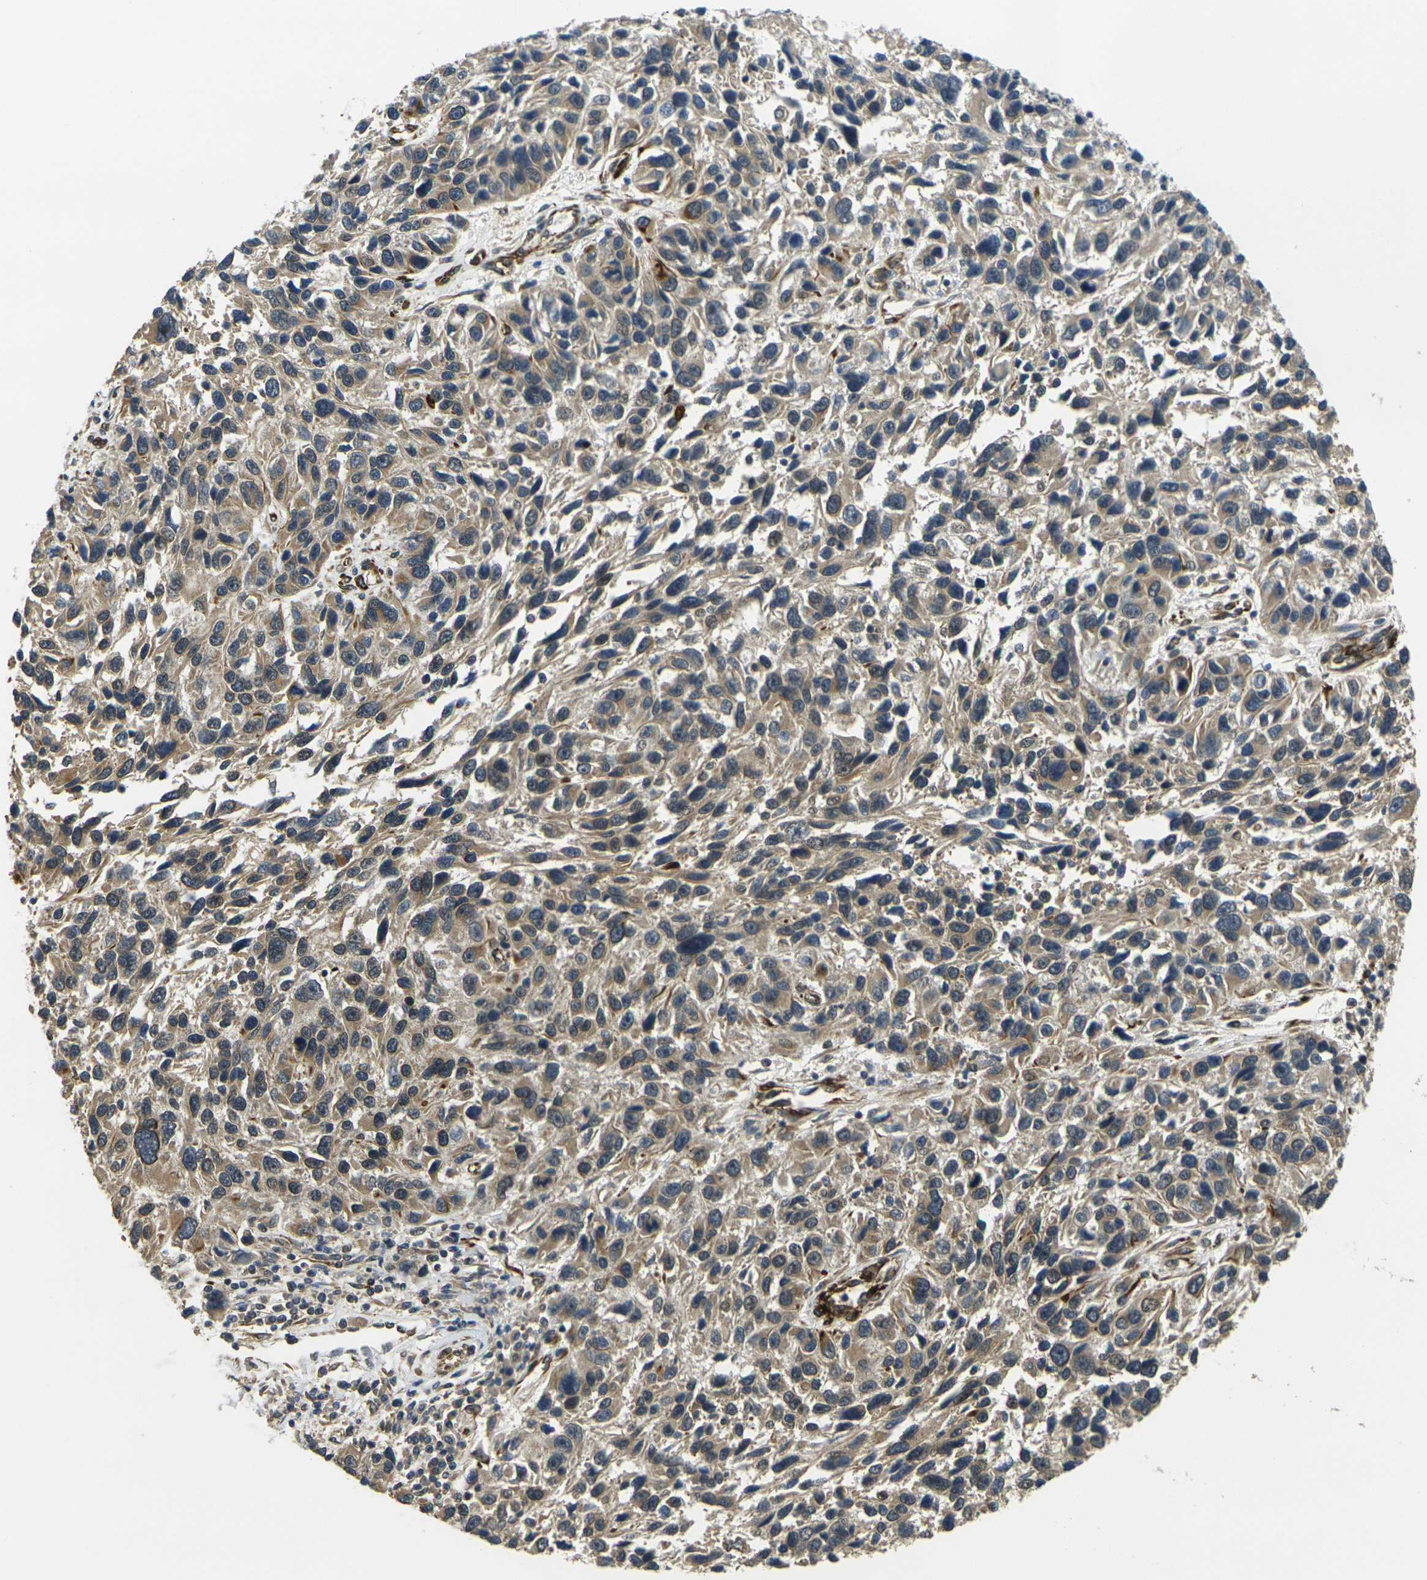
{"staining": {"intensity": "moderate", "quantity": ">75%", "location": "cytoplasmic/membranous"}, "tissue": "melanoma", "cell_type": "Tumor cells", "image_type": "cancer", "snomed": [{"axis": "morphology", "description": "Malignant melanoma, NOS"}, {"axis": "topography", "description": "Skin"}], "caption": "IHC (DAB (3,3'-diaminobenzidine)) staining of human melanoma displays moderate cytoplasmic/membranous protein positivity in about >75% of tumor cells.", "gene": "FUT11", "patient": {"sex": "male", "age": 53}}